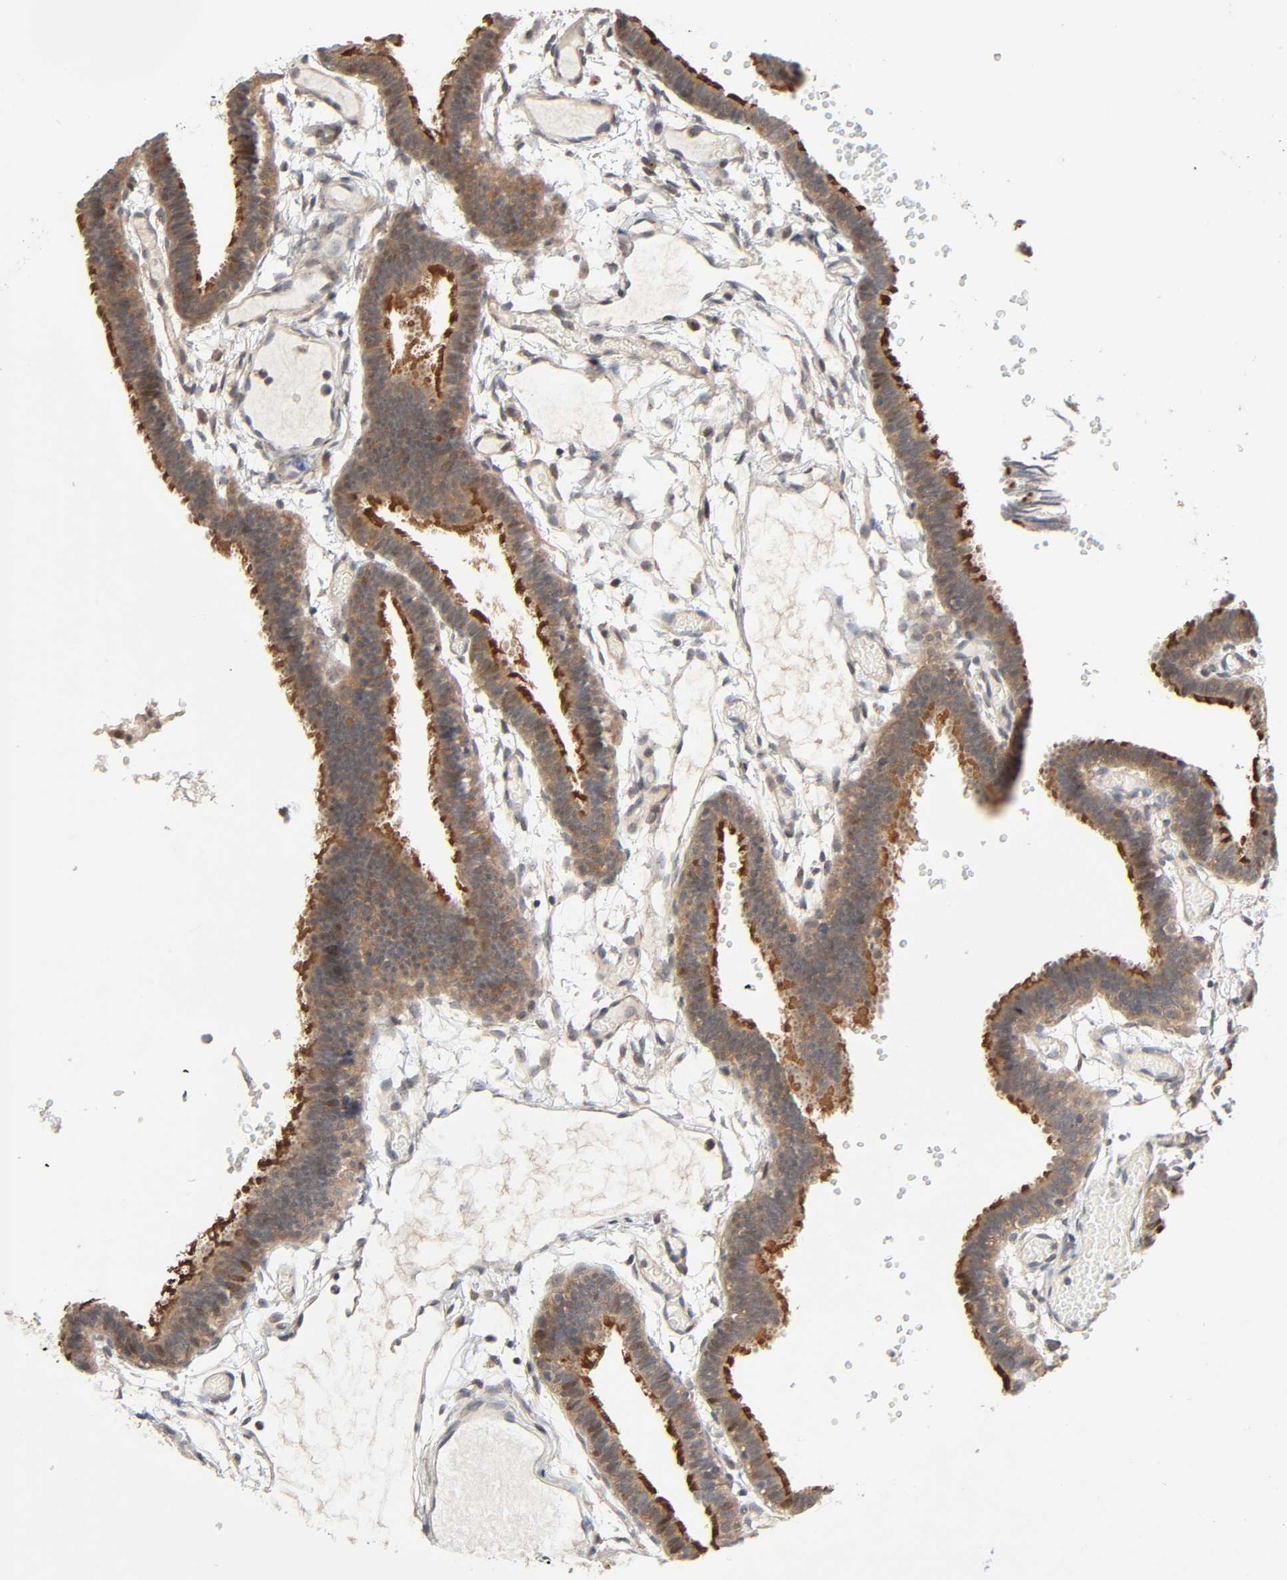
{"staining": {"intensity": "moderate", "quantity": ">75%", "location": "cytoplasmic/membranous"}, "tissue": "fallopian tube", "cell_type": "Glandular cells", "image_type": "normal", "snomed": [{"axis": "morphology", "description": "Normal tissue, NOS"}, {"axis": "topography", "description": "Fallopian tube"}], "caption": "DAB immunohistochemical staining of normal human fallopian tube demonstrates moderate cytoplasmic/membranous protein staining in approximately >75% of glandular cells. (DAB IHC, brown staining for protein, blue staining for nuclei).", "gene": "PPP2R1B", "patient": {"sex": "female", "age": 29}}